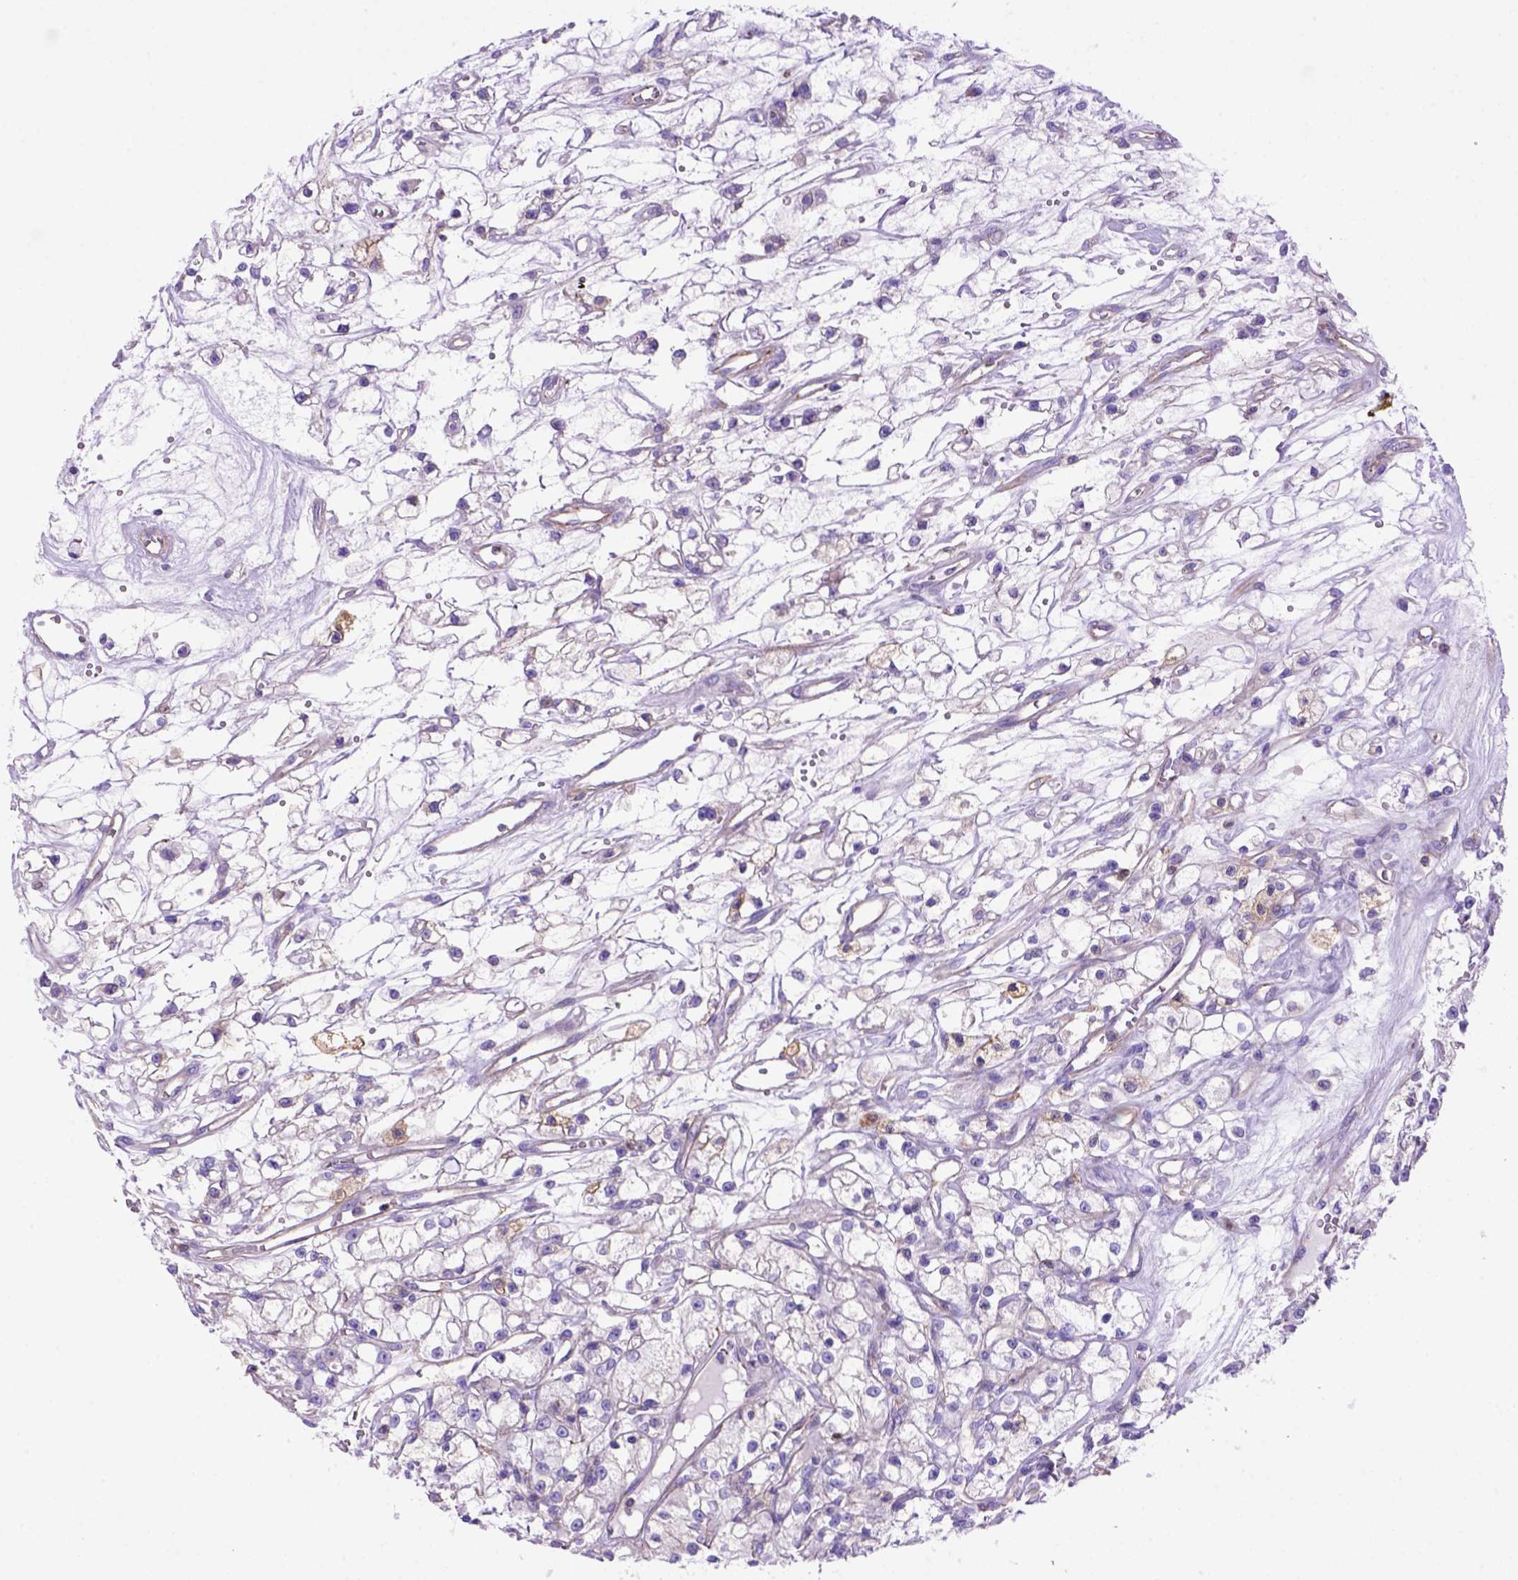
{"staining": {"intensity": "negative", "quantity": "none", "location": "none"}, "tissue": "renal cancer", "cell_type": "Tumor cells", "image_type": "cancer", "snomed": [{"axis": "morphology", "description": "Adenocarcinoma, NOS"}, {"axis": "topography", "description": "Kidney"}], "caption": "Immunohistochemical staining of human renal adenocarcinoma demonstrates no significant positivity in tumor cells.", "gene": "PEX12", "patient": {"sex": "female", "age": 59}}